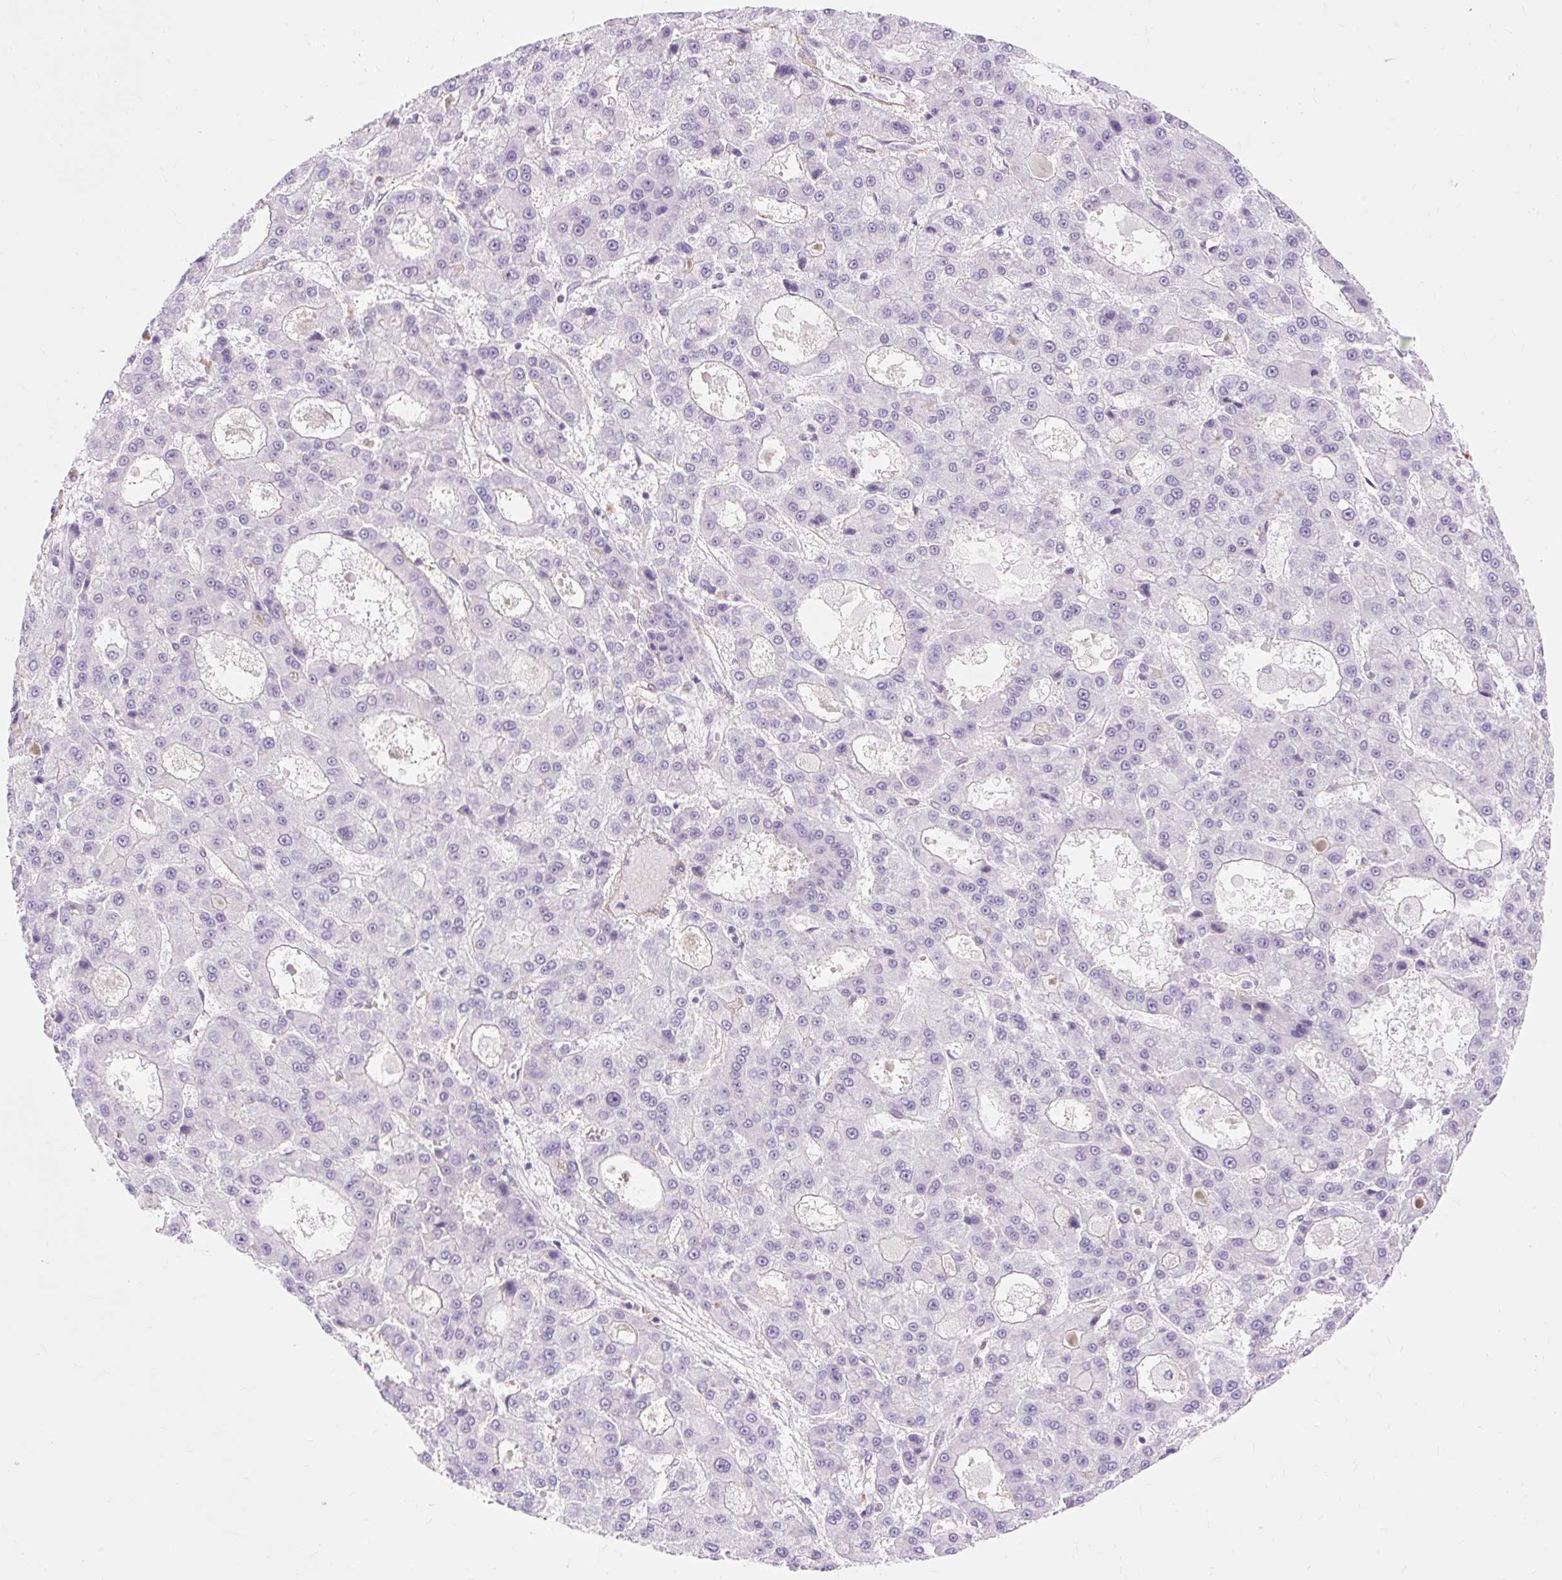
{"staining": {"intensity": "negative", "quantity": "none", "location": "none"}, "tissue": "liver cancer", "cell_type": "Tumor cells", "image_type": "cancer", "snomed": [{"axis": "morphology", "description": "Carcinoma, Hepatocellular, NOS"}, {"axis": "topography", "description": "Liver"}], "caption": "This is an immunohistochemistry image of liver hepatocellular carcinoma. There is no expression in tumor cells.", "gene": "OBP2A", "patient": {"sex": "male", "age": 70}}